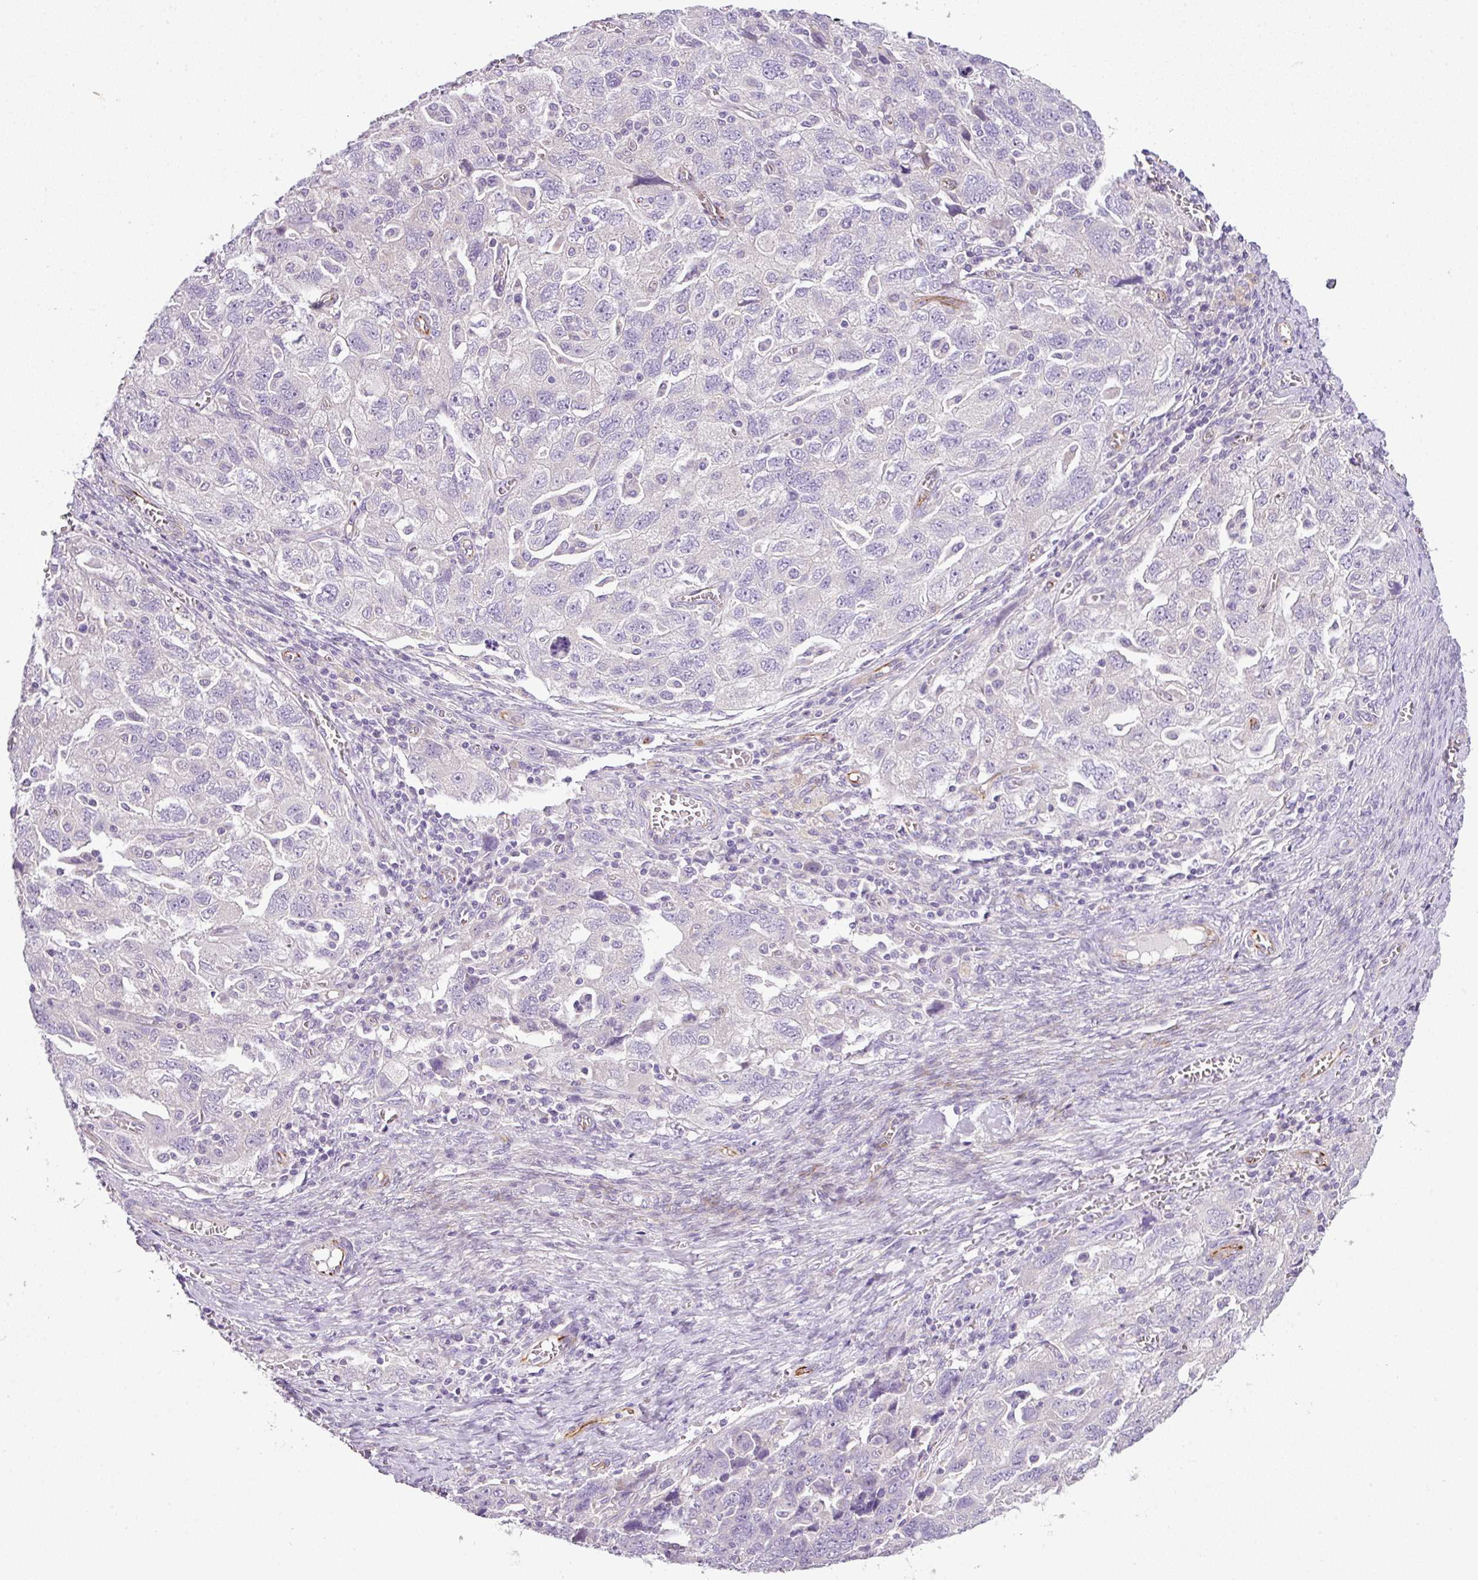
{"staining": {"intensity": "negative", "quantity": "none", "location": "none"}, "tissue": "ovarian cancer", "cell_type": "Tumor cells", "image_type": "cancer", "snomed": [{"axis": "morphology", "description": "Carcinoma, NOS"}, {"axis": "morphology", "description": "Cystadenocarcinoma, serous, NOS"}, {"axis": "topography", "description": "Ovary"}], "caption": "Tumor cells show no significant protein expression in ovarian cancer.", "gene": "ENSG00000273748", "patient": {"sex": "female", "age": 69}}